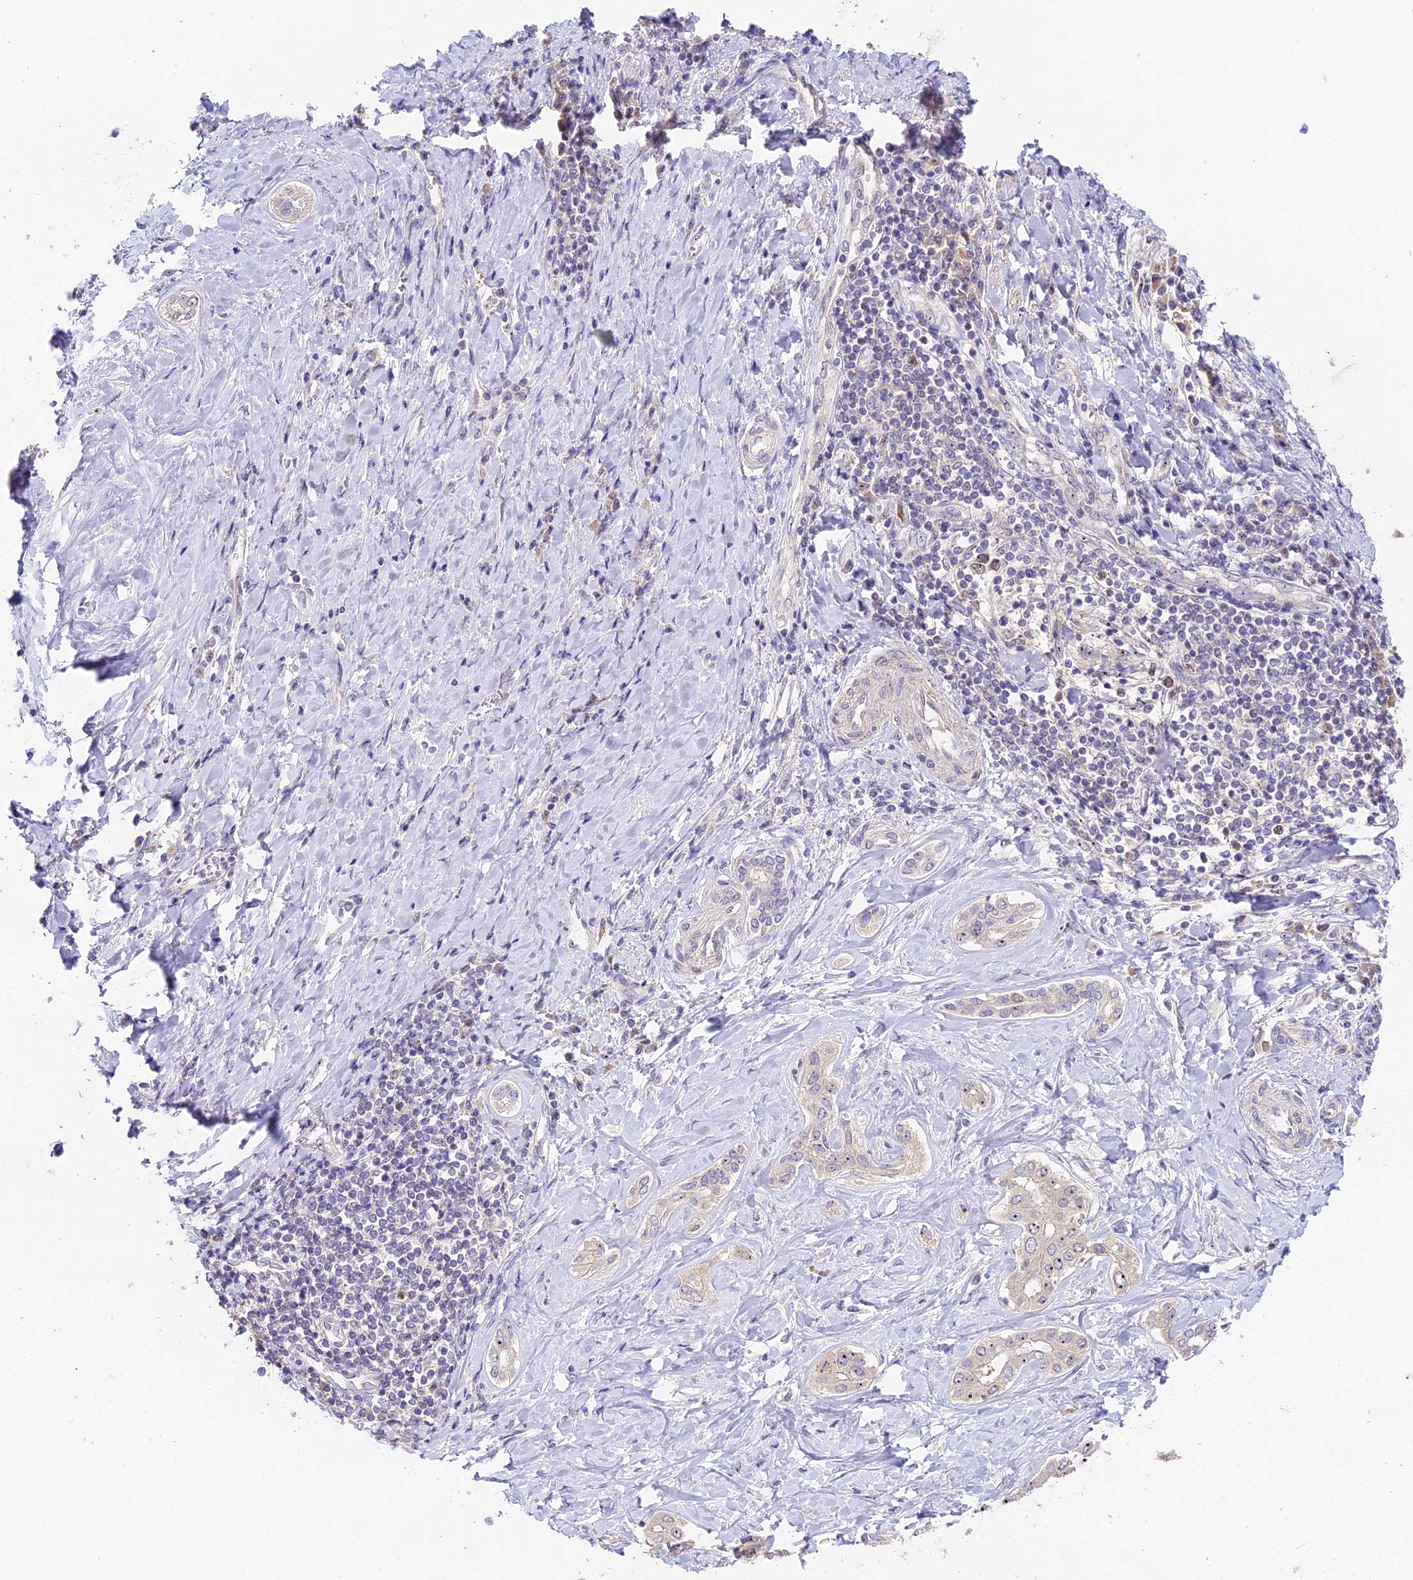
{"staining": {"intensity": "weak", "quantity": "25%-75%", "location": "nuclear"}, "tissue": "liver cancer", "cell_type": "Tumor cells", "image_type": "cancer", "snomed": [{"axis": "morphology", "description": "Cholangiocarcinoma"}, {"axis": "topography", "description": "Liver"}], "caption": "Liver cholangiocarcinoma stained for a protein reveals weak nuclear positivity in tumor cells.", "gene": "RAD51", "patient": {"sex": "female", "age": 77}}